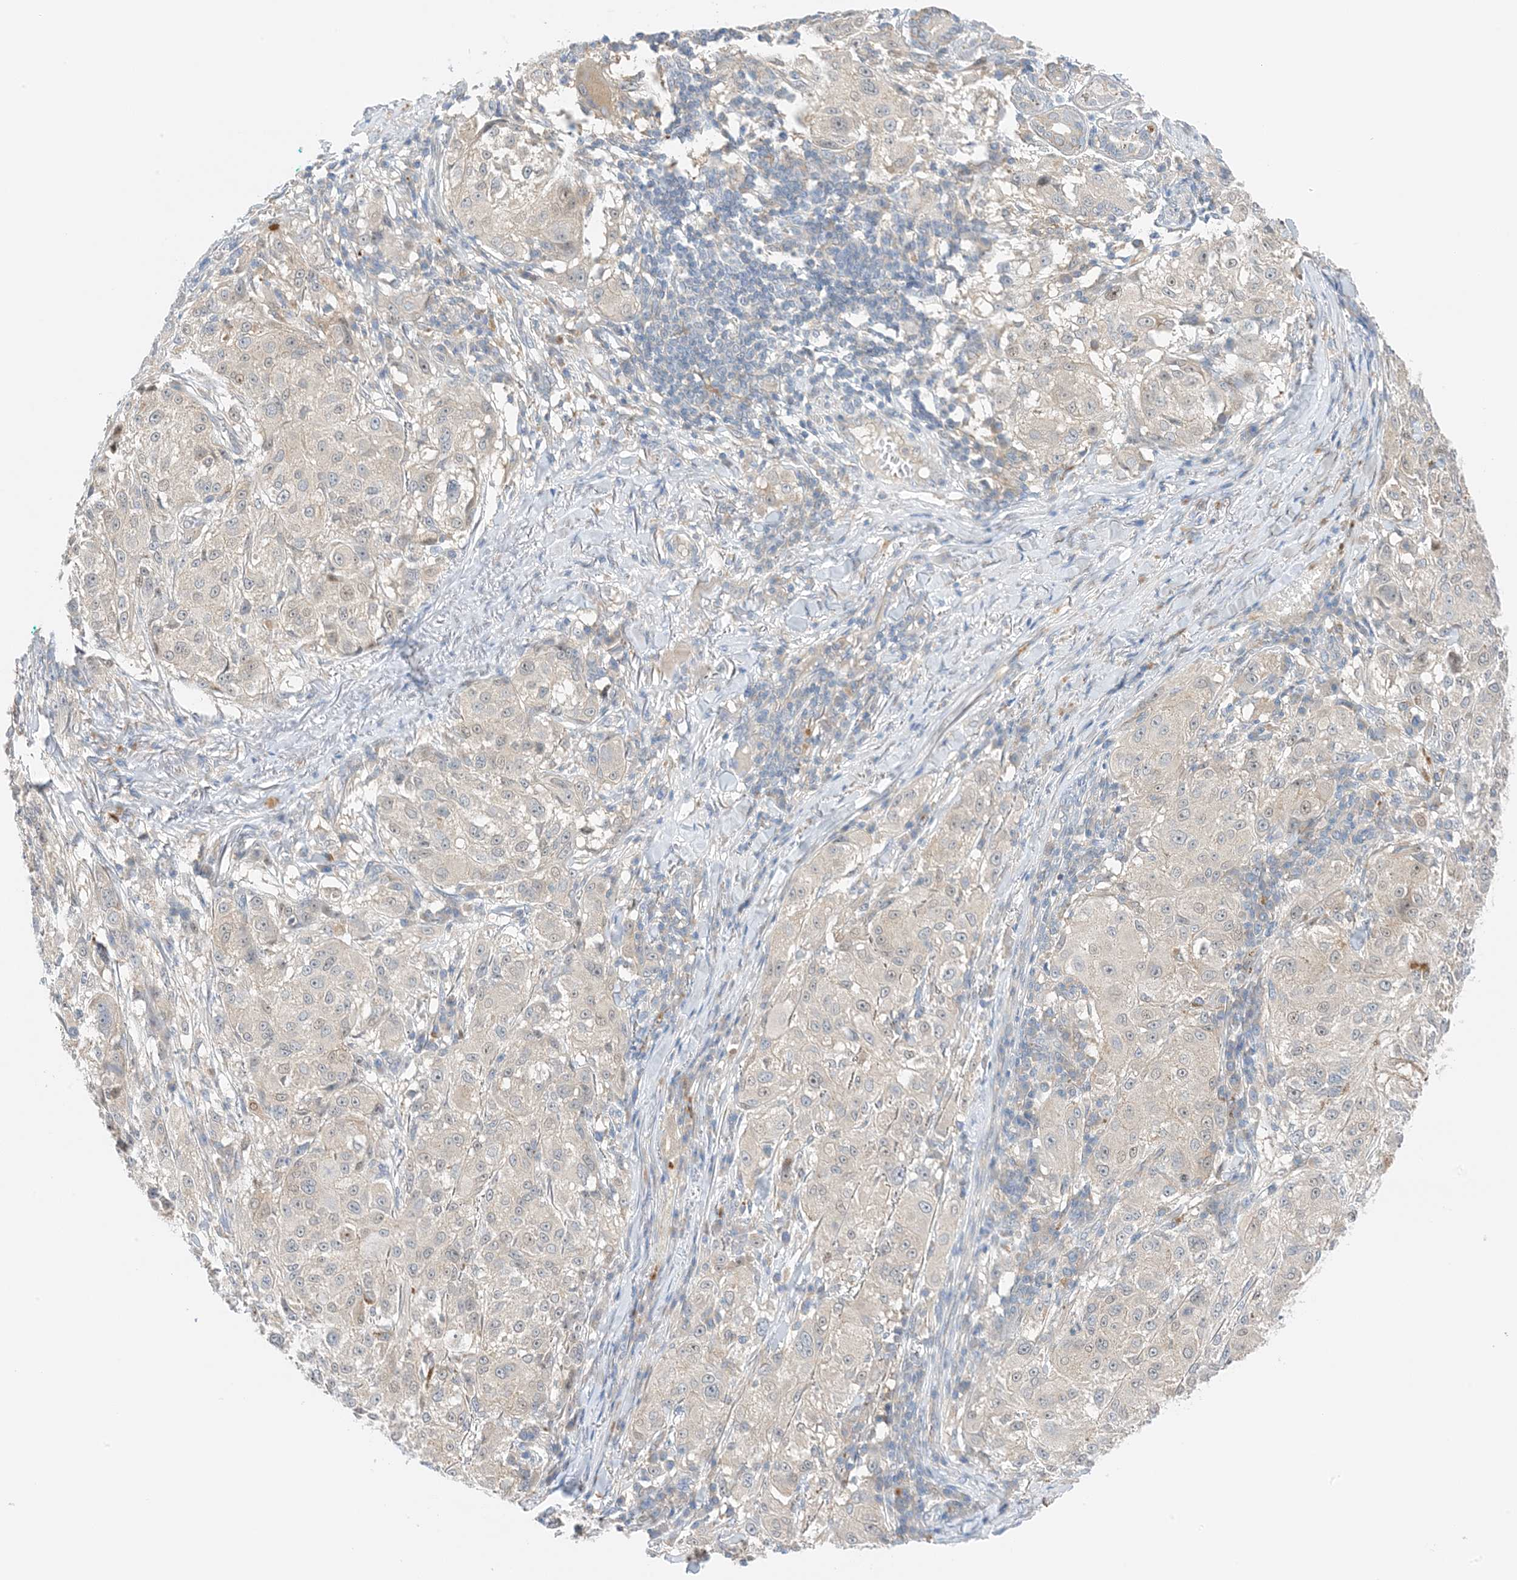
{"staining": {"intensity": "negative", "quantity": "none", "location": "none"}, "tissue": "melanoma", "cell_type": "Tumor cells", "image_type": "cancer", "snomed": [{"axis": "morphology", "description": "Necrosis, NOS"}, {"axis": "morphology", "description": "Malignant melanoma, NOS"}, {"axis": "topography", "description": "Skin"}], "caption": "Micrograph shows no significant protein staining in tumor cells of melanoma.", "gene": "KIFBP", "patient": {"sex": "female", "age": 87}}